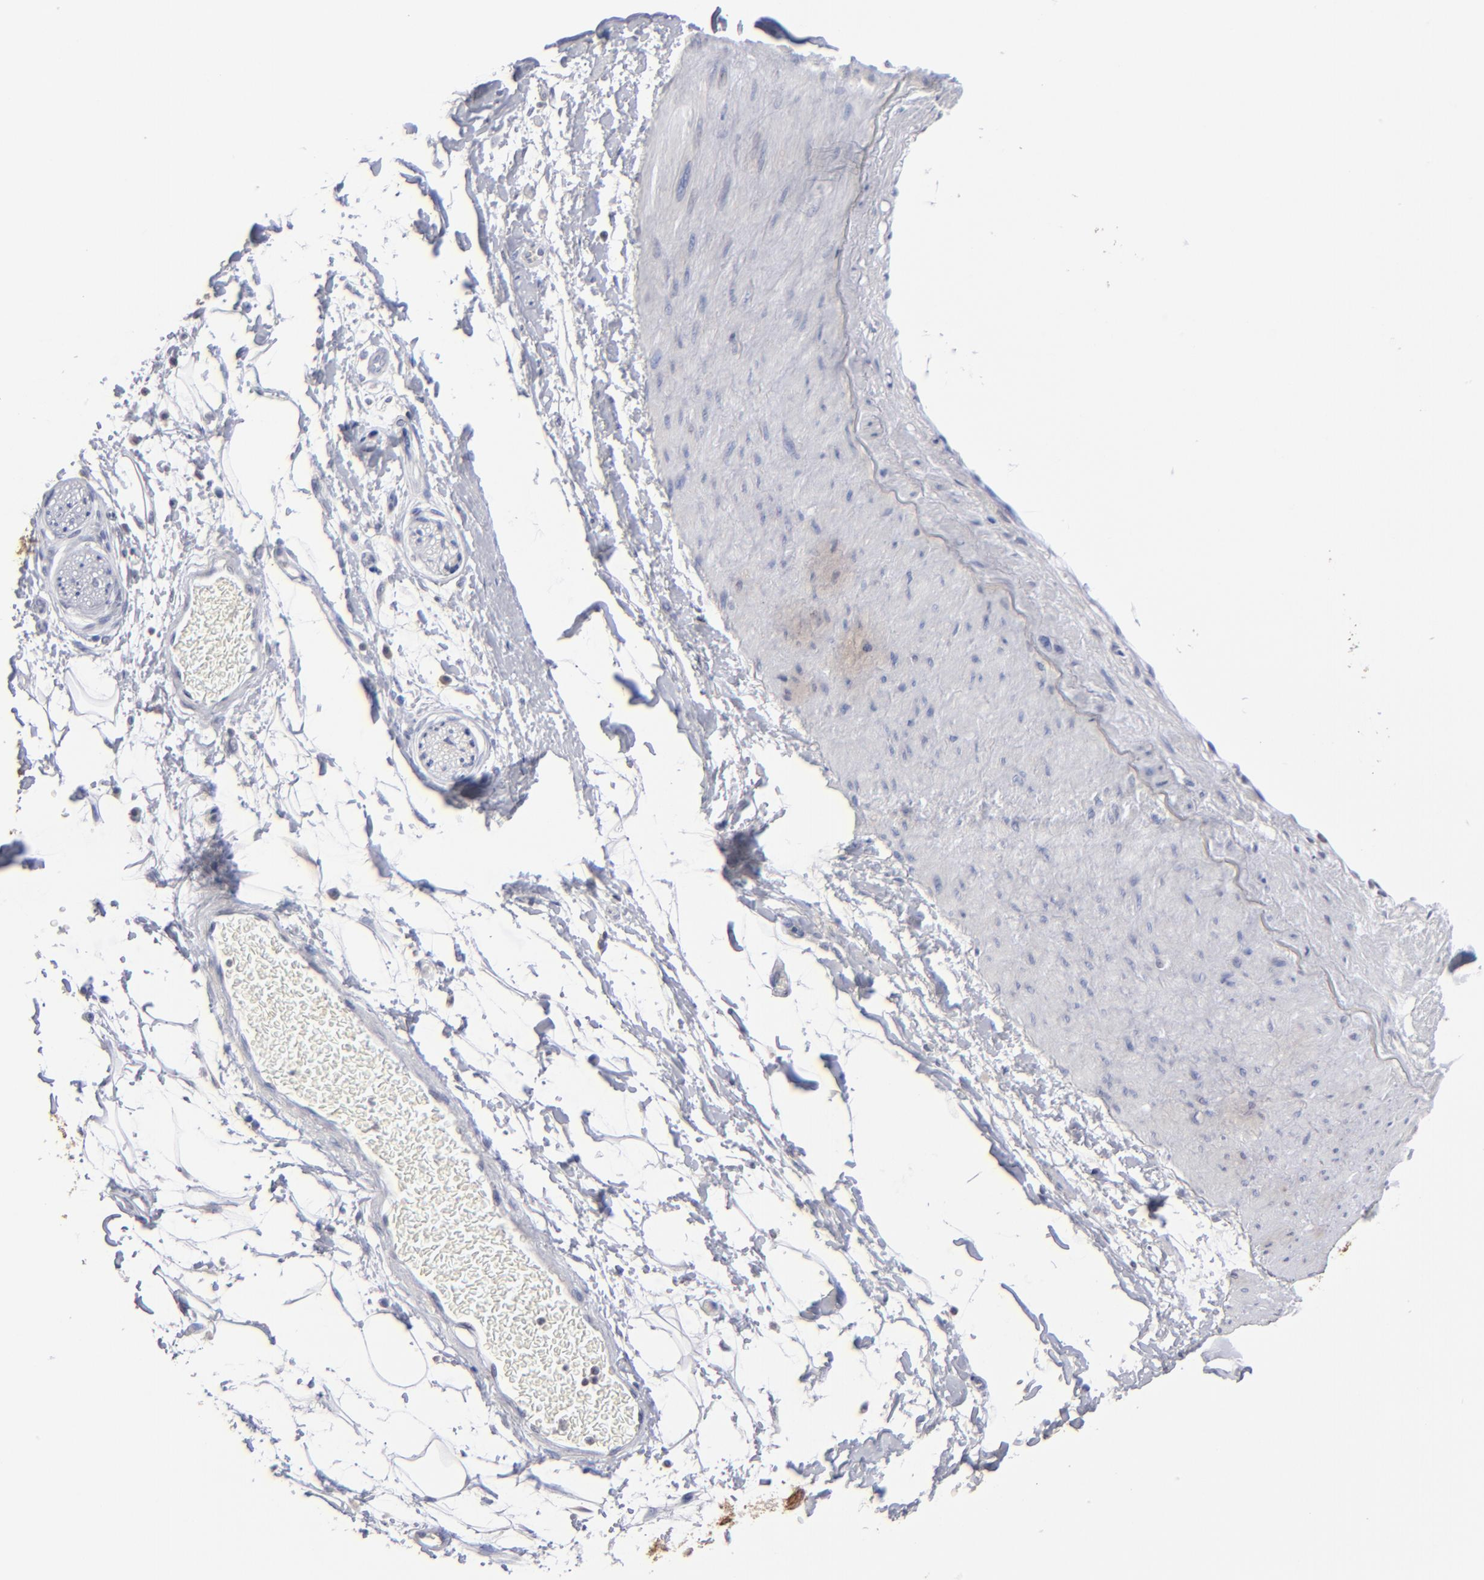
{"staining": {"intensity": "negative", "quantity": "none", "location": "none"}, "tissue": "adipose tissue", "cell_type": "Adipocytes", "image_type": "normal", "snomed": [{"axis": "morphology", "description": "Normal tissue, NOS"}, {"axis": "topography", "description": "Soft tissue"}], "caption": "A high-resolution photomicrograph shows IHC staining of normal adipose tissue, which demonstrates no significant positivity in adipocytes.", "gene": "RPH3A", "patient": {"sex": "male", "age": 72}}